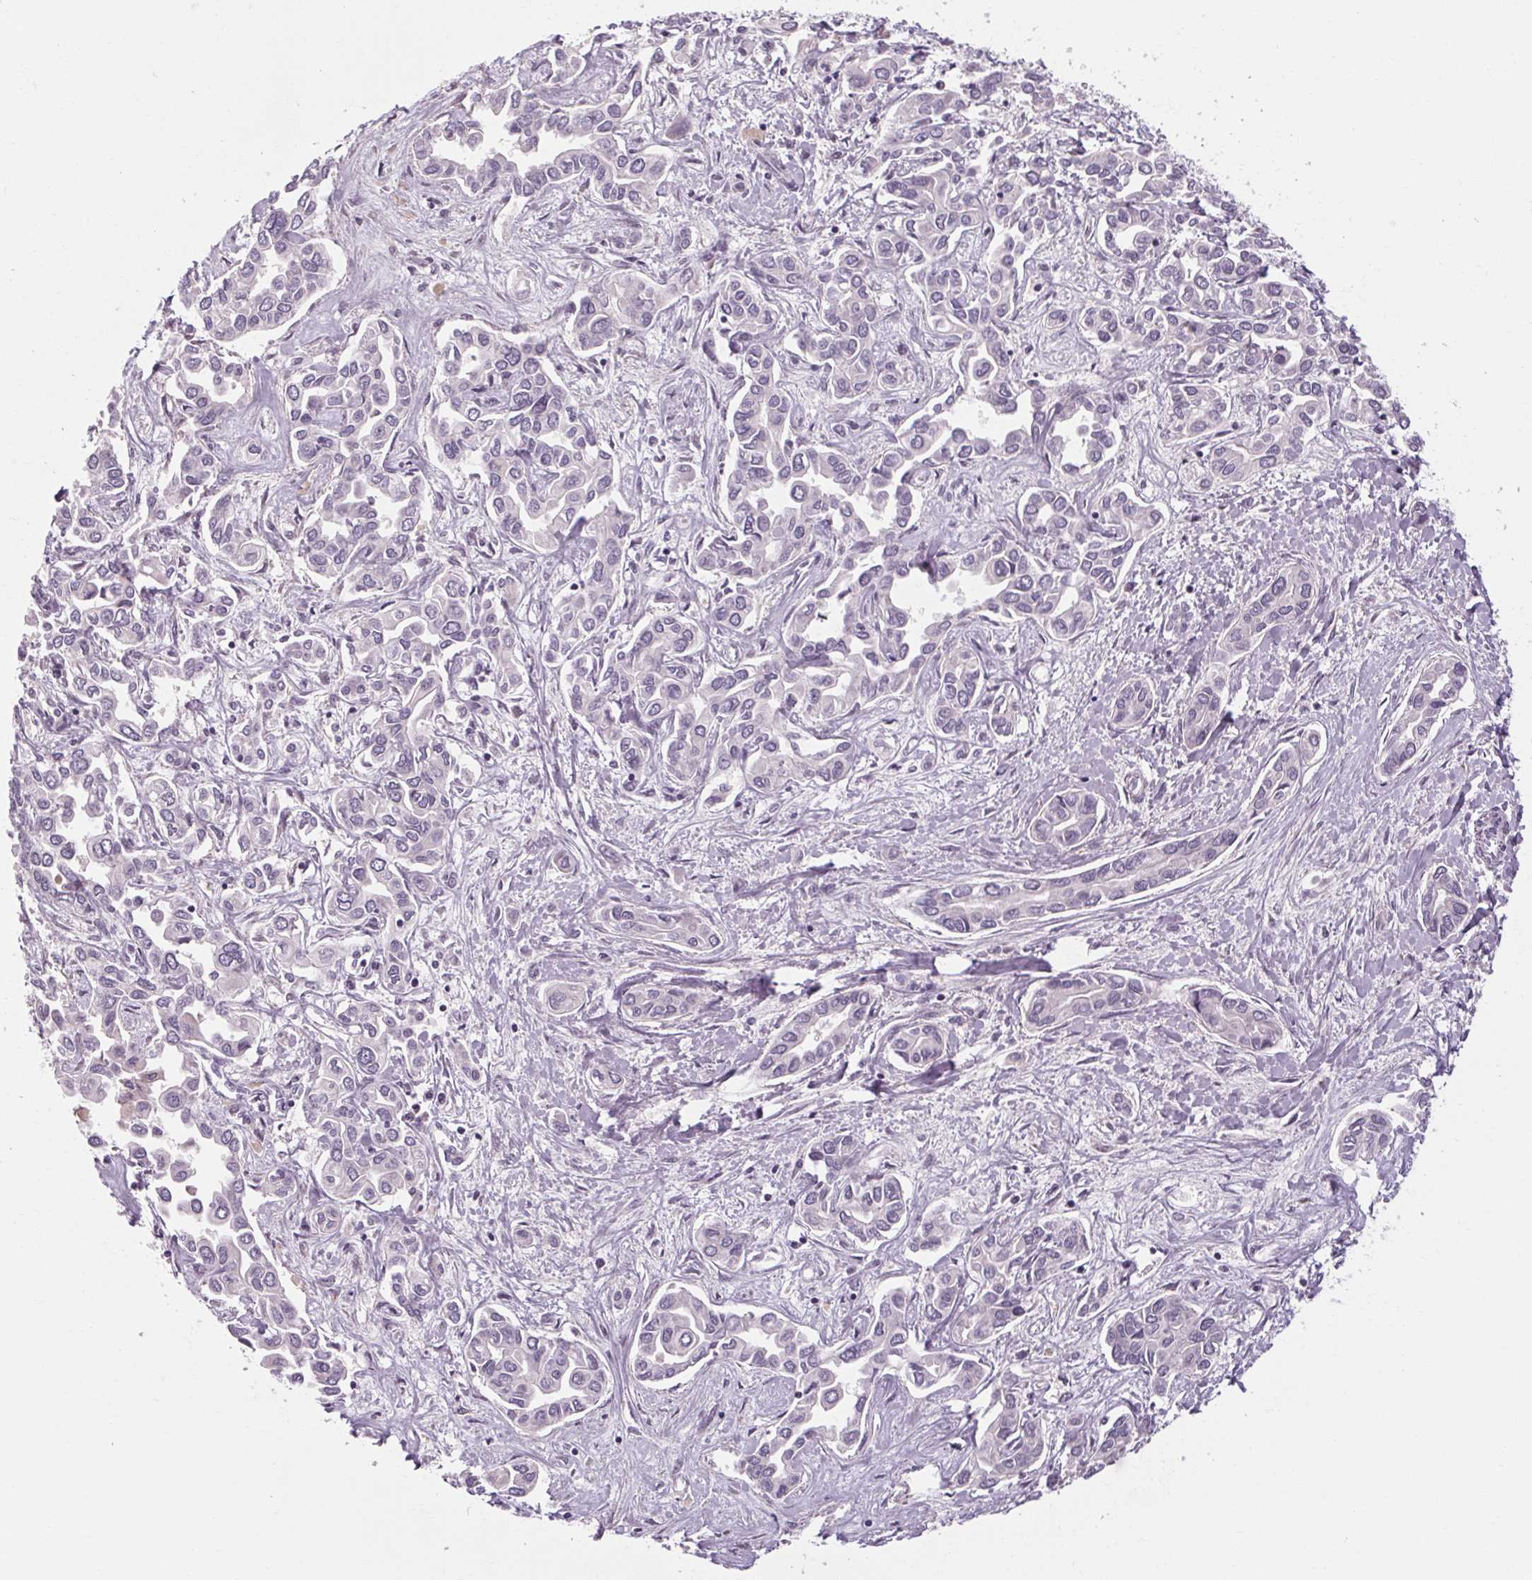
{"staining": {"intensity": "negative", "quantity": "none", "location": "none"}, "tissue": "liver cancer", "cell_type": "Tumor cells", "image_type": "cancer", "snomed": [{"axis": "morphology", "description": "Cholangiocarcinoma"}, {"axis": "topography", "description": "Liver"}], "caption": "A micrograph of human cholangiocarcinoma (liver) is negative for staining in tumor cells. (DAB IHC with hematoxylin counter stain).", "gene": "KLHL40", "patient": {"sex": "female", "age": 64}}